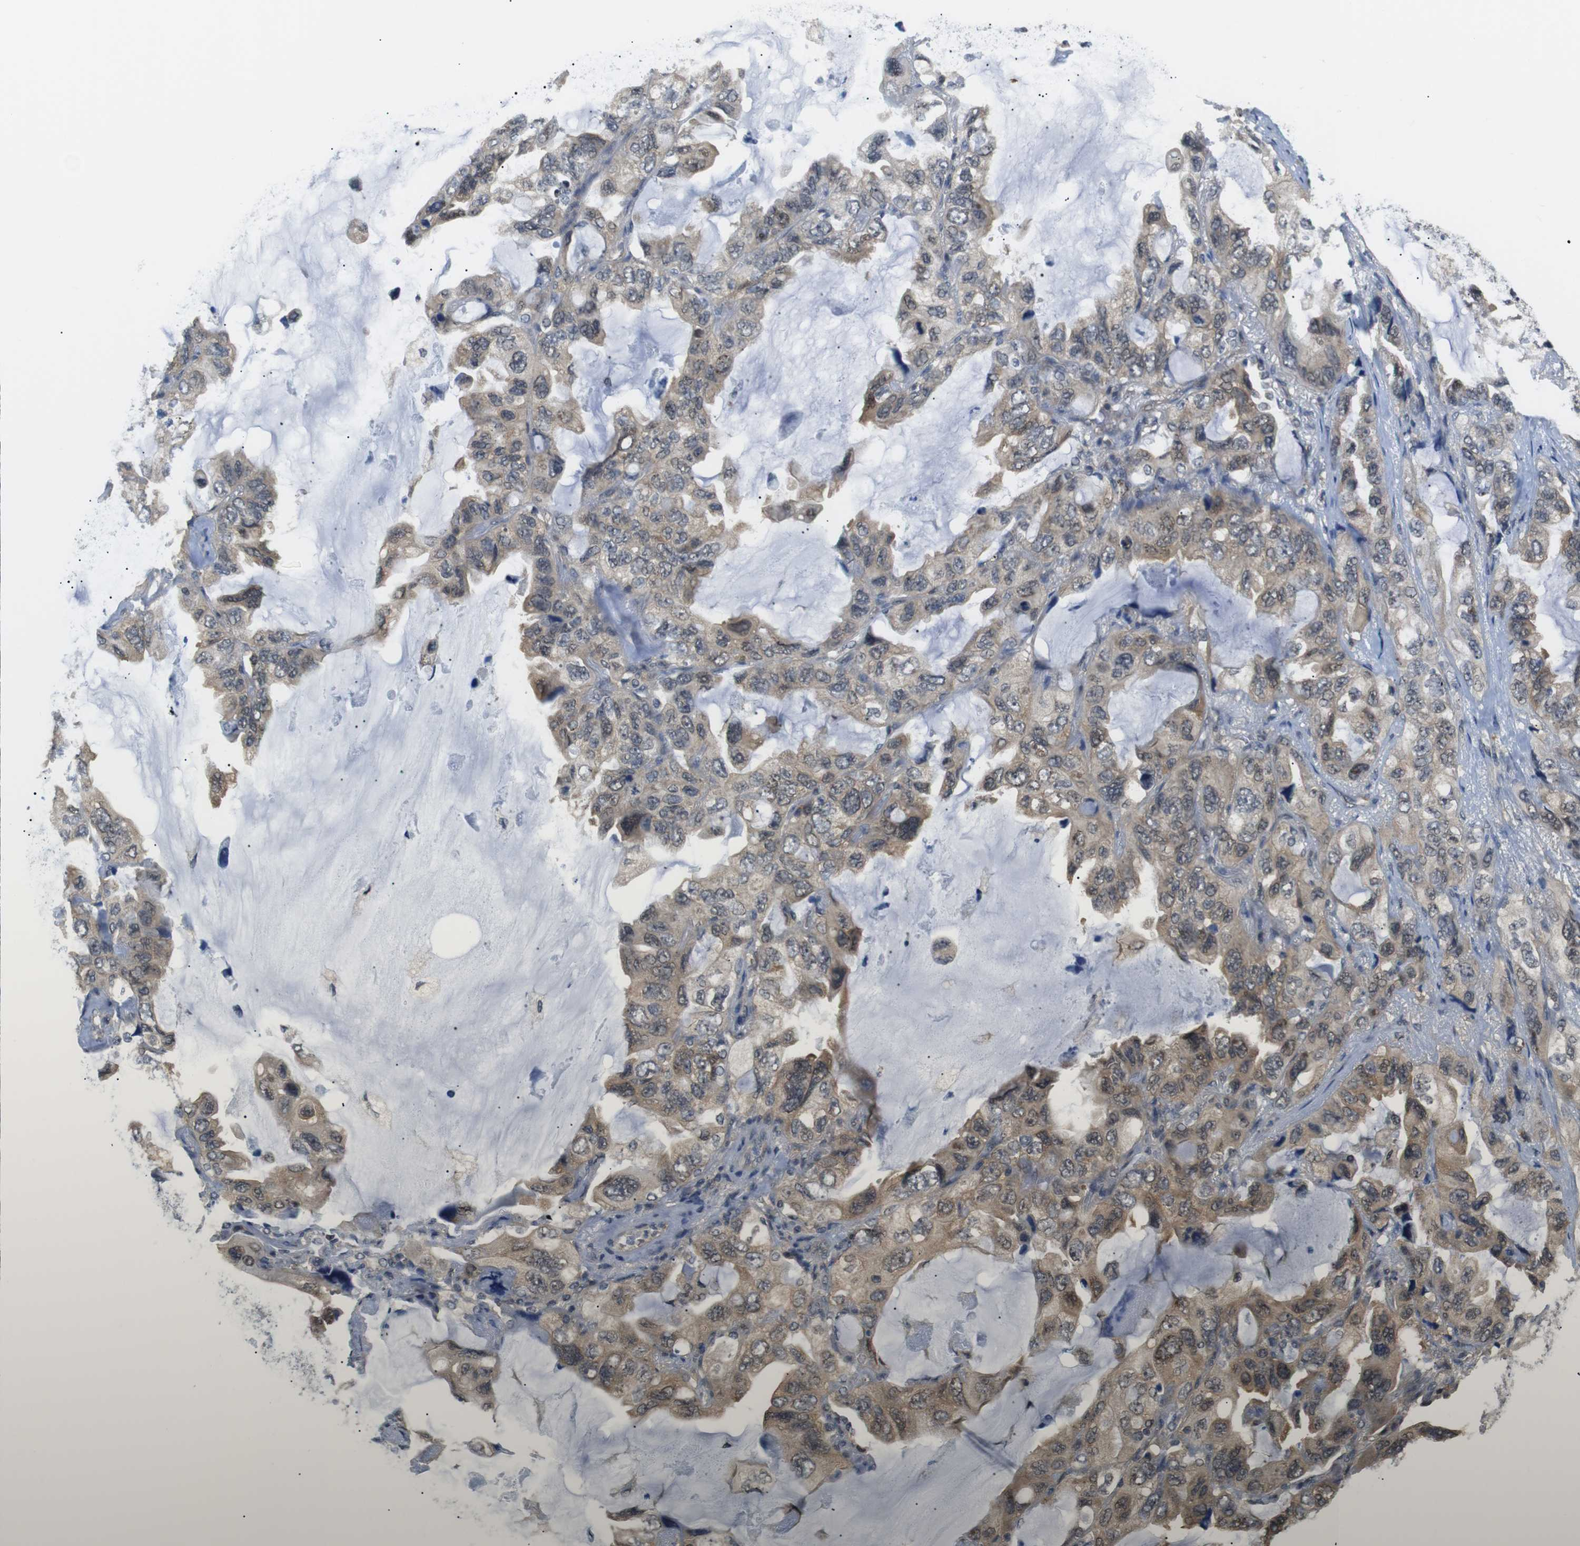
{"staining": {"intensity": "moderate", "quantity": ">75%", "location": "cytoplasmic/membranous"}, "tissue": "lung cancer", "cell_type": "Tumor cells", "image_type": "cancer", "snomed": [{"axis": "morphology", "description": "Squamous cell carcinoma, NOS"}, {"axis": "topography", "description": "Lung"}], "caption": "There is medium levels of moderate cytoplasmic/membranous expression in tumor cells of lung cancer (squamous cell carcinoma), as demonstrated by immunohistochemical staining (brown color).", "gene": "UBXN1", "patient": {"sex": "female", "age": 73}}